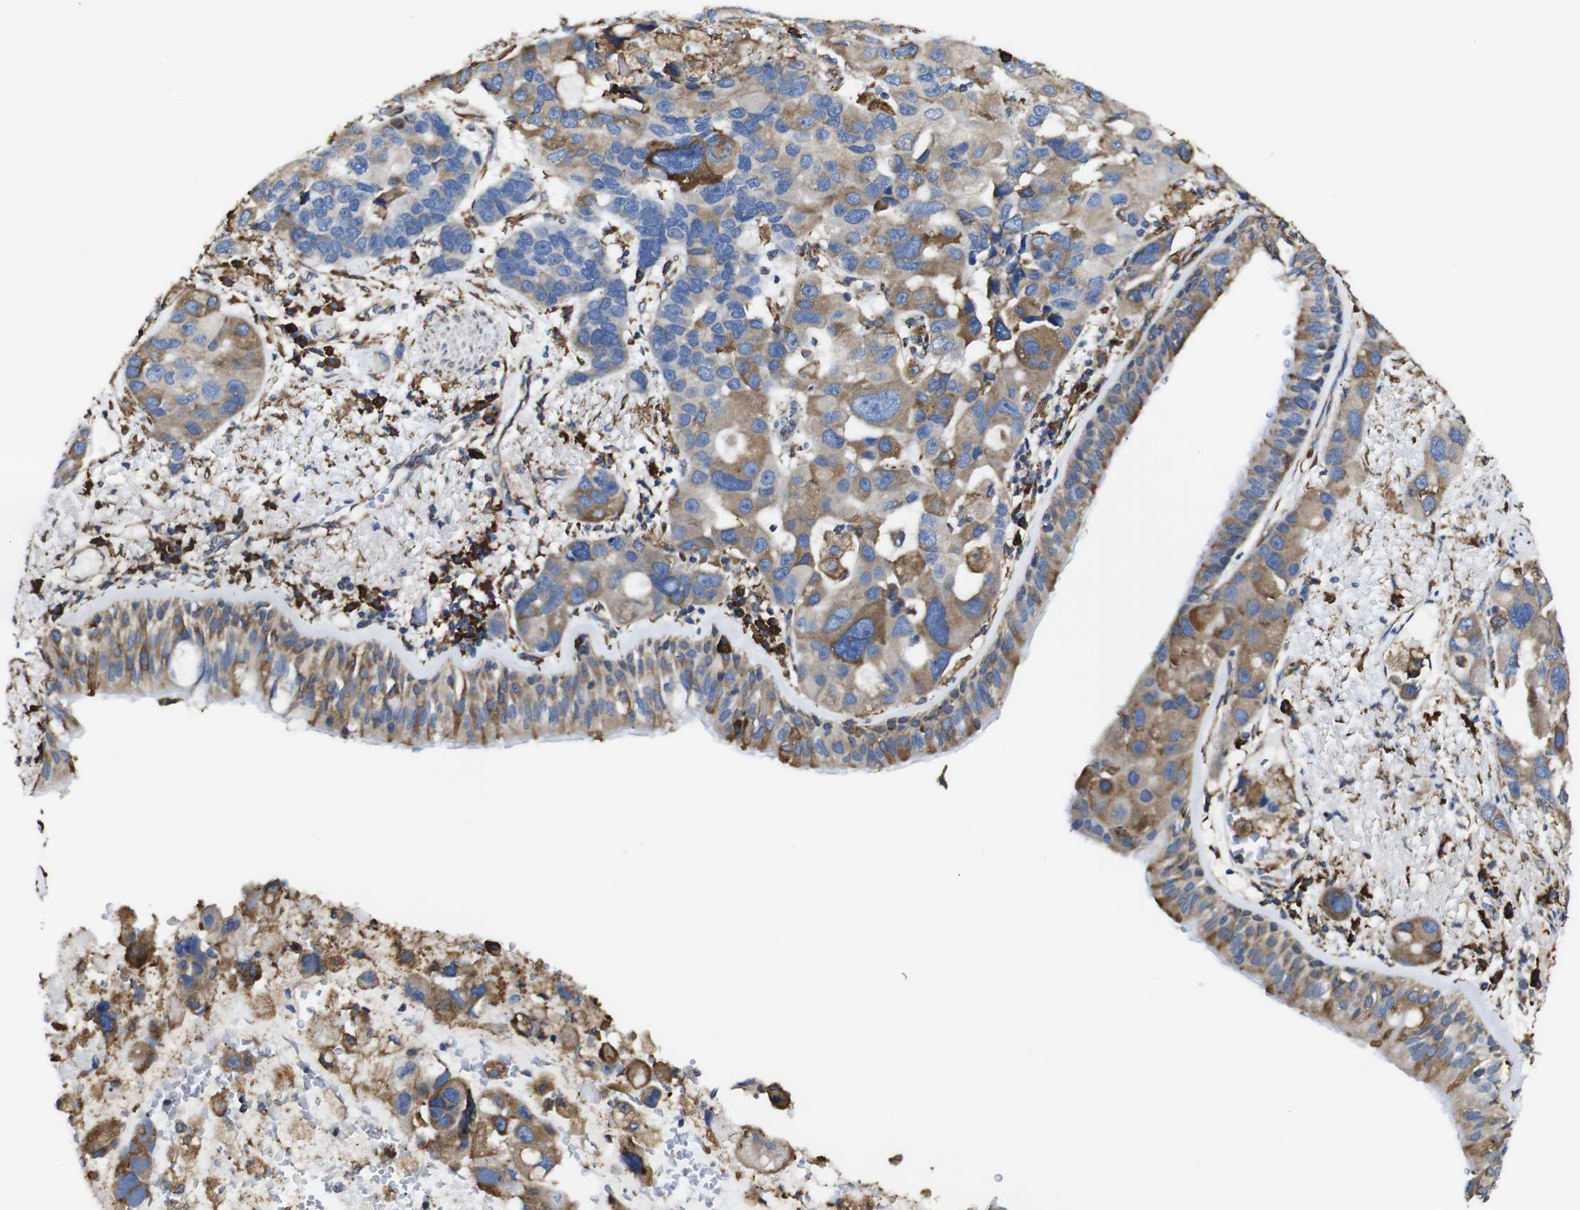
{"staining": {"intensity": "moderate", "quantity": ">75%", "location": "cytoplasmic/membranous"}, "tissue": "bronchus", "cell_type": "Respiratory epithelial cells", "image_type": "normal", "snomed": [{"axis": "morphology", "description": "Normal tissue, NOS"}, {"axis": "morphology", "description": "Adenocarcinoma, NOS"}, {"axis": "morphology", "description": "Adenocarcinoma, metastatic, NOS"}, {"axis": "topography", "description": "Lymph node"}, {"axis": "topography", "description": "Bronchus"}, {"axis": "topography", "description": "Lung"}], "caption": "The histopathology image reveals immunohistochemical staining of unremarkable bronchus. There is moderate cytoplasmic/membranous positivity is seen in about >75% of respiratory epithelial cells.", "gene": "PPIB", "patient": {"sex": "female", "age": 54}}